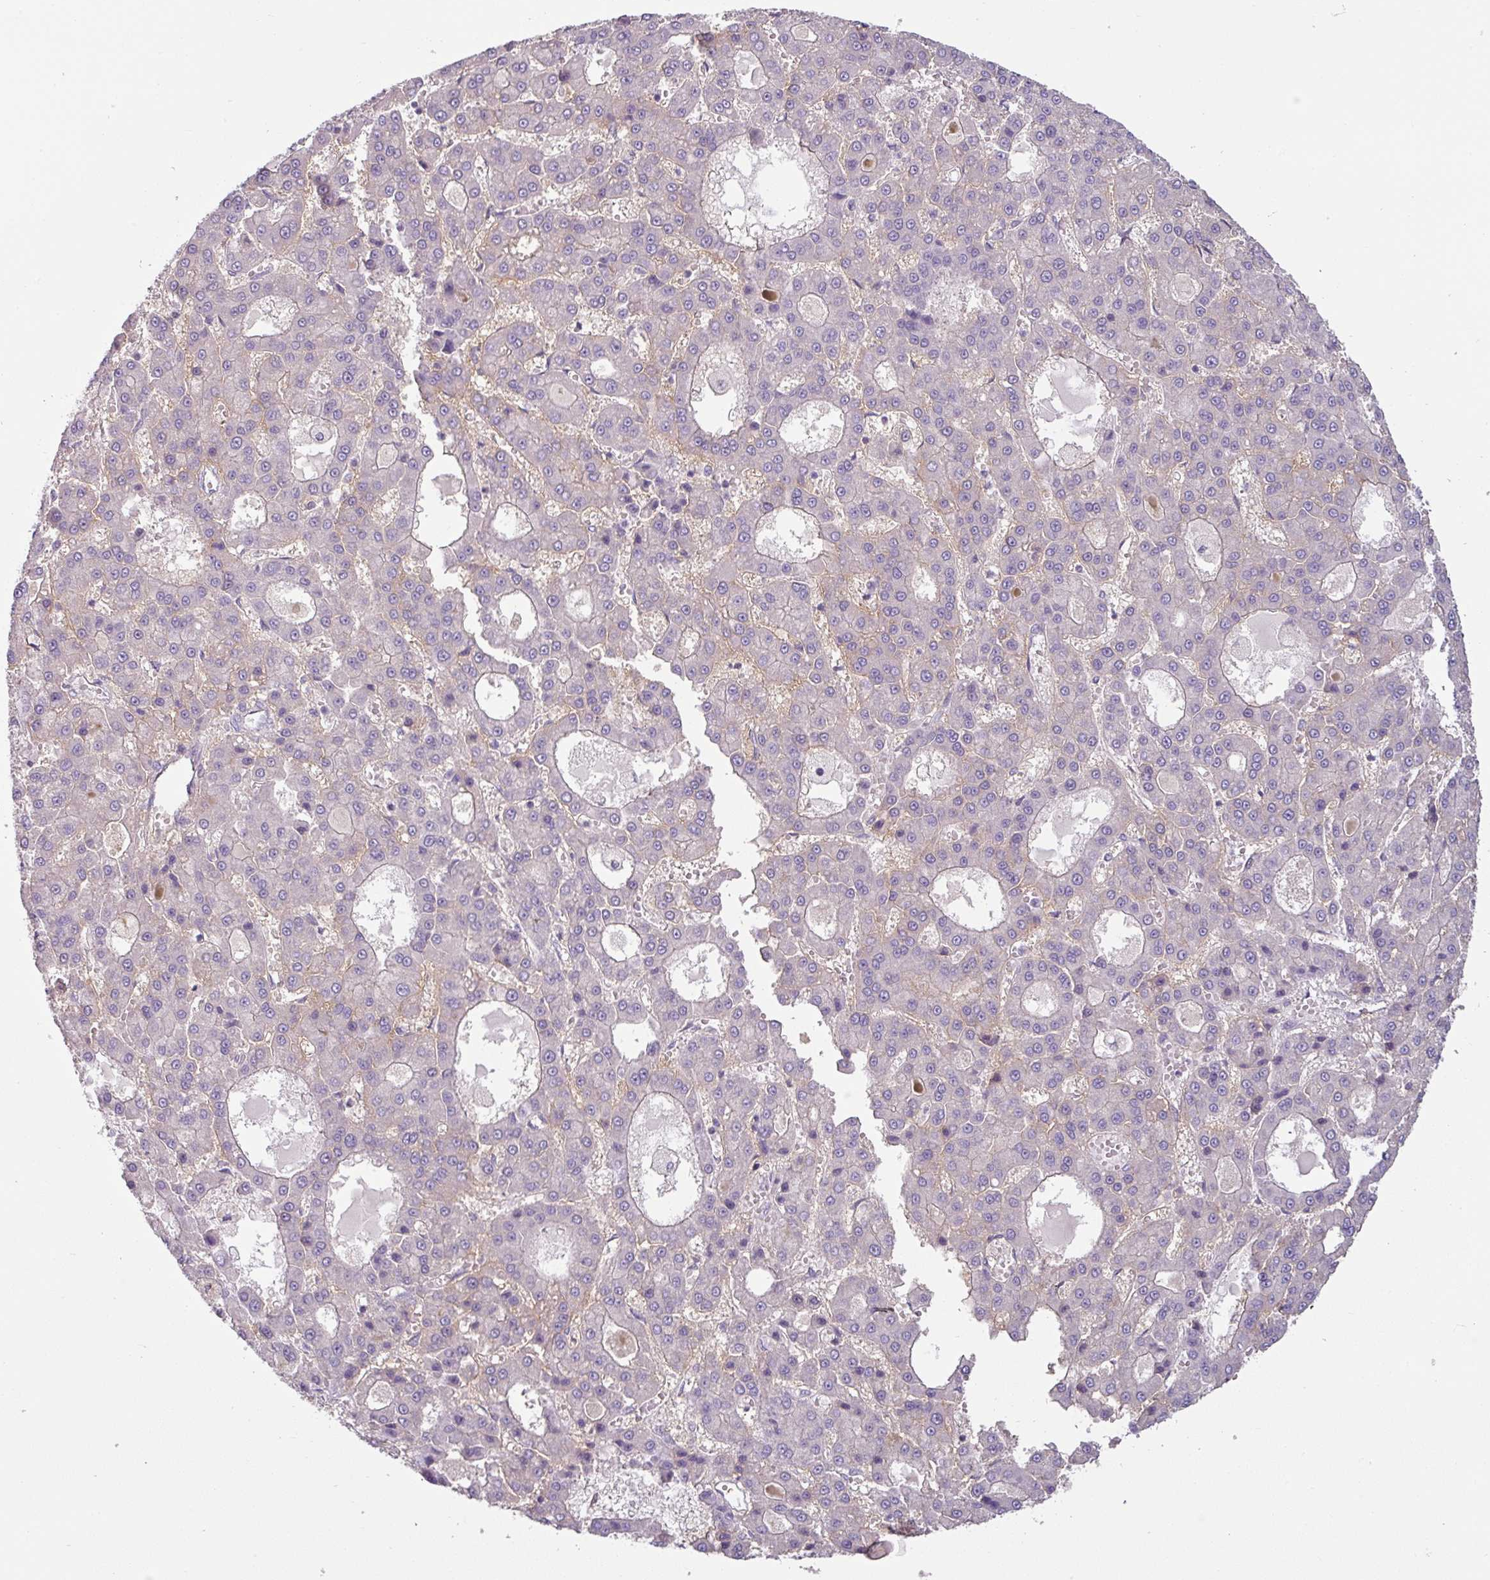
{"staining": {"intensity": "negative", "quantity": "none", "location": "none"}, "tissue": "liver cancer", "cell_type": "Tumor cells", "image_type": "cancer", "snomed": [{"axis": "morphology", "description": "Carcinoma, Hepatocellular, NOS"}, {"axis": "topography", "description": "Liver"}], "caption": "High magnification brightfield microscopy of hepatocellular carcinoma (liver) stained with DAB (brown) and counterstained with hematoxylin (blue): tumor cells show no significant positivity.", "gene": "MTMR14", "patient": {"sex": "male", "age": 70}}